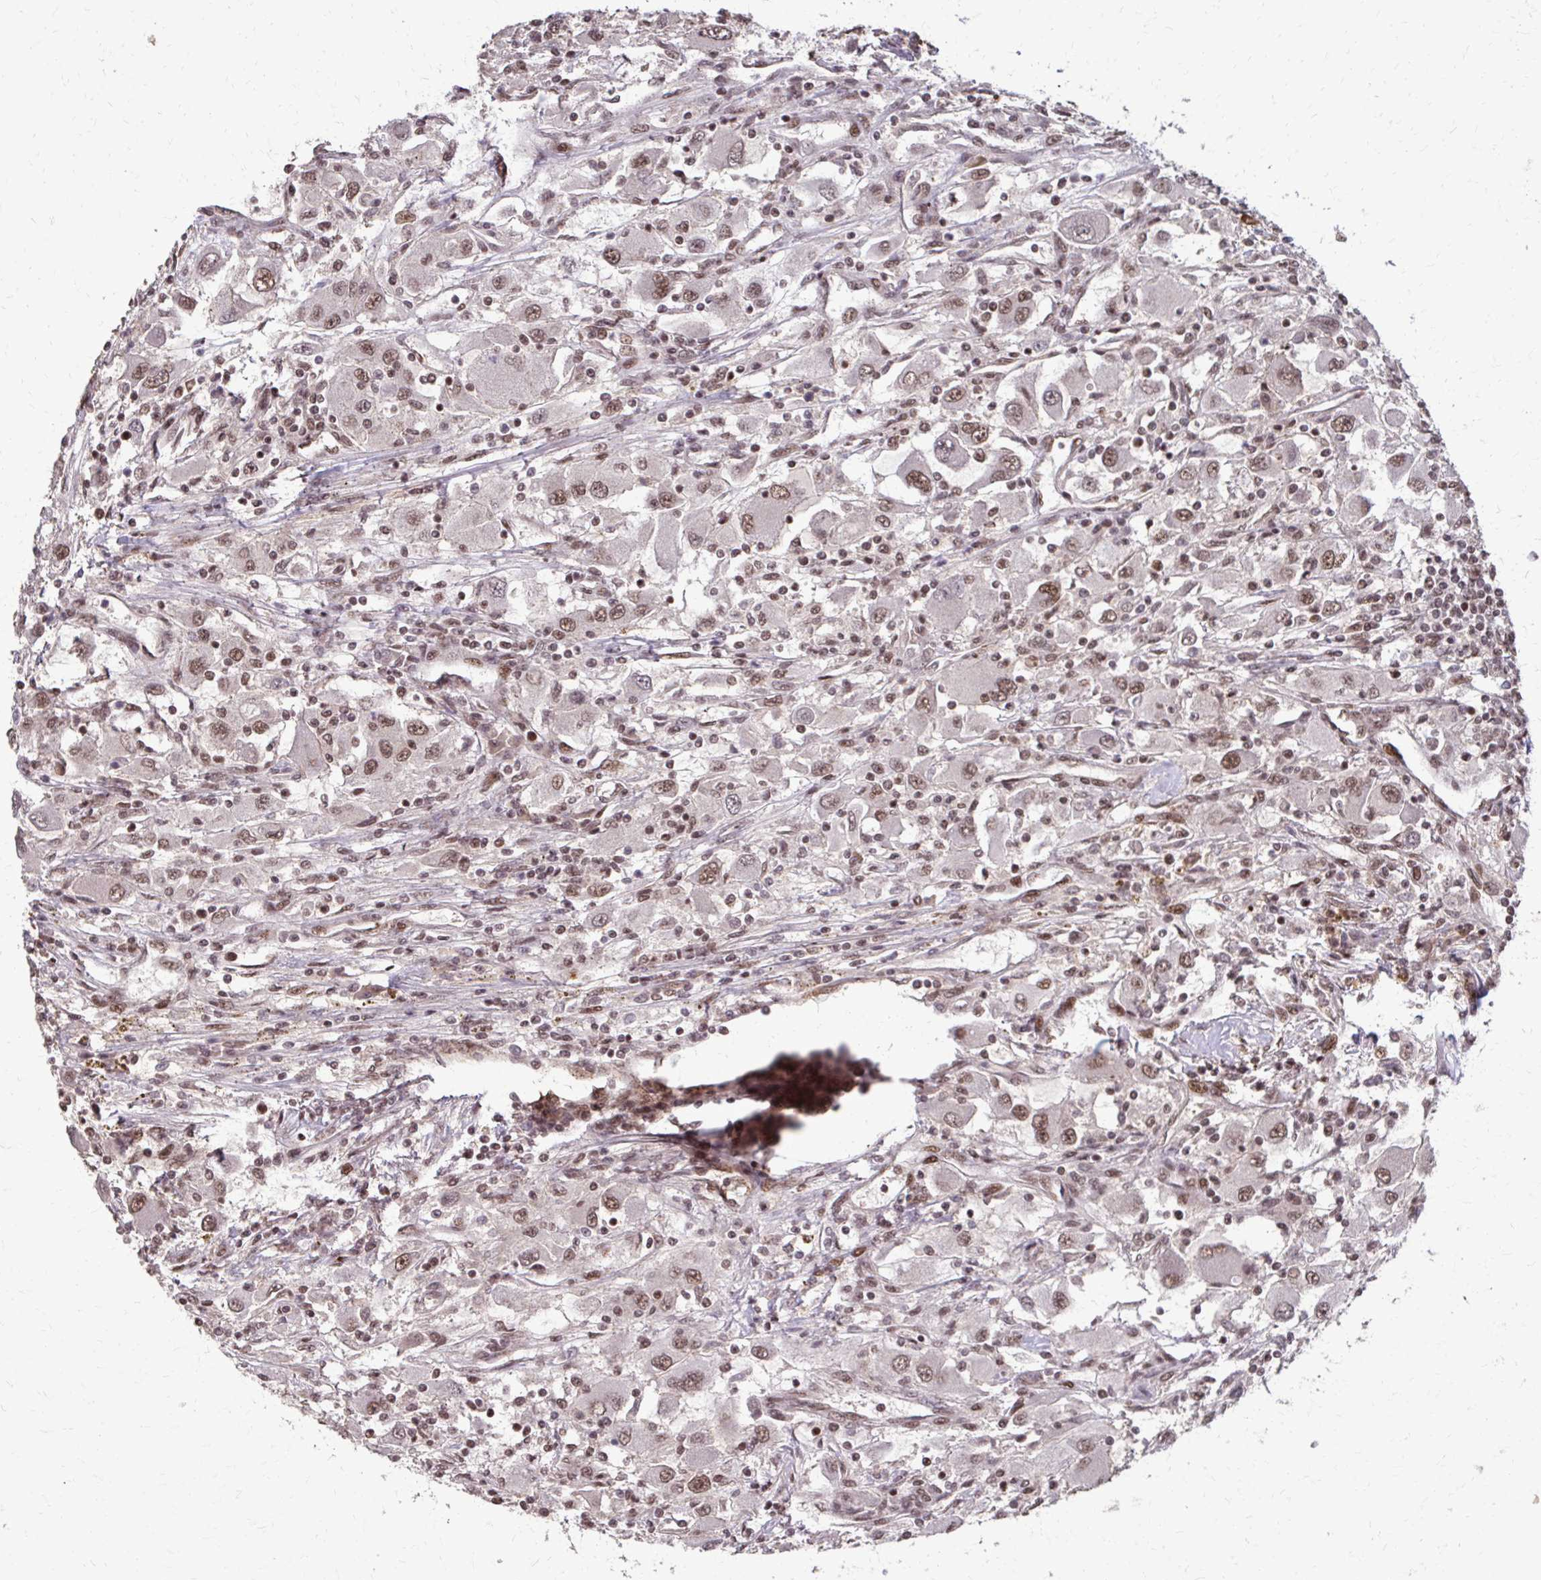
{"staining": {"intensity": "moderate", "quantity": ">75%", "location": "nuclear"}, "tissue": "renal cancer", "cell_type": "Tumor cells", "image_type": "cancer", "snomed": [{"axis": "morphology", "description": "Adenocarcinoma, NOS"}, {"axis": "topography", "description": "Kidney"}], "caption": "Immunohistochemical staining of human adenocarcinoma (renal) exhibits medium levels of moderate nuclear protein expression in about >75% of tumor cells.", "gene": "SS18", "patient": {"sex": "female", "age": 67}}